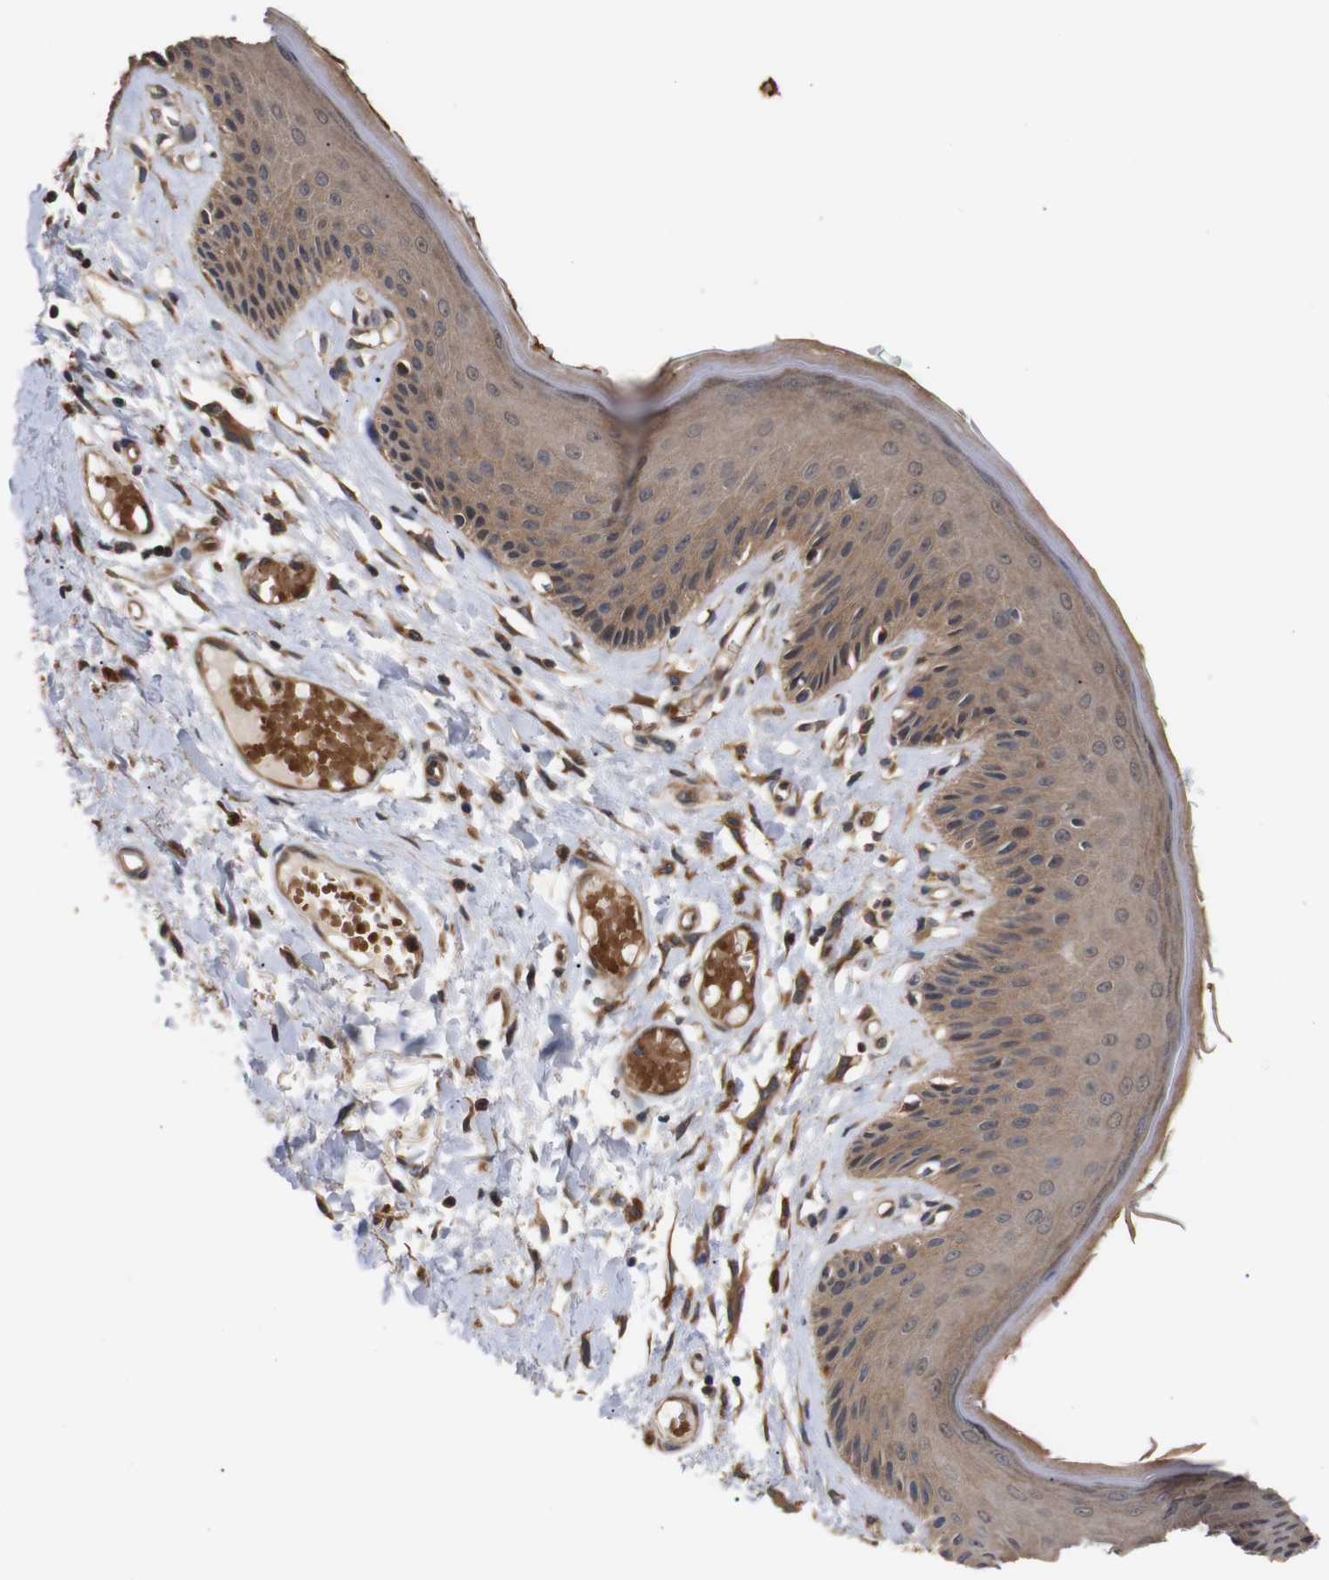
{"staining": {"intensity": "moderate", "quantity": ">75%", "location": "cytoplasmic/membranous"}, "tissue": "skin", "cell_type": "Epidermal cells", "image_type": "normal", "snomed": [{"axis": "morphology", "description": "Normal tissue, NOS"}, {"axis": "topography", "description": "Vulva"}], "caption": "Protein positivity by immunohistochemistry exhibits moderate cytoplasmic/membranous positivity in approximately >75% of epidermal cells in benign skin.", "gene": "DDR1", "patient": {"sex": "female", "age": 73}}